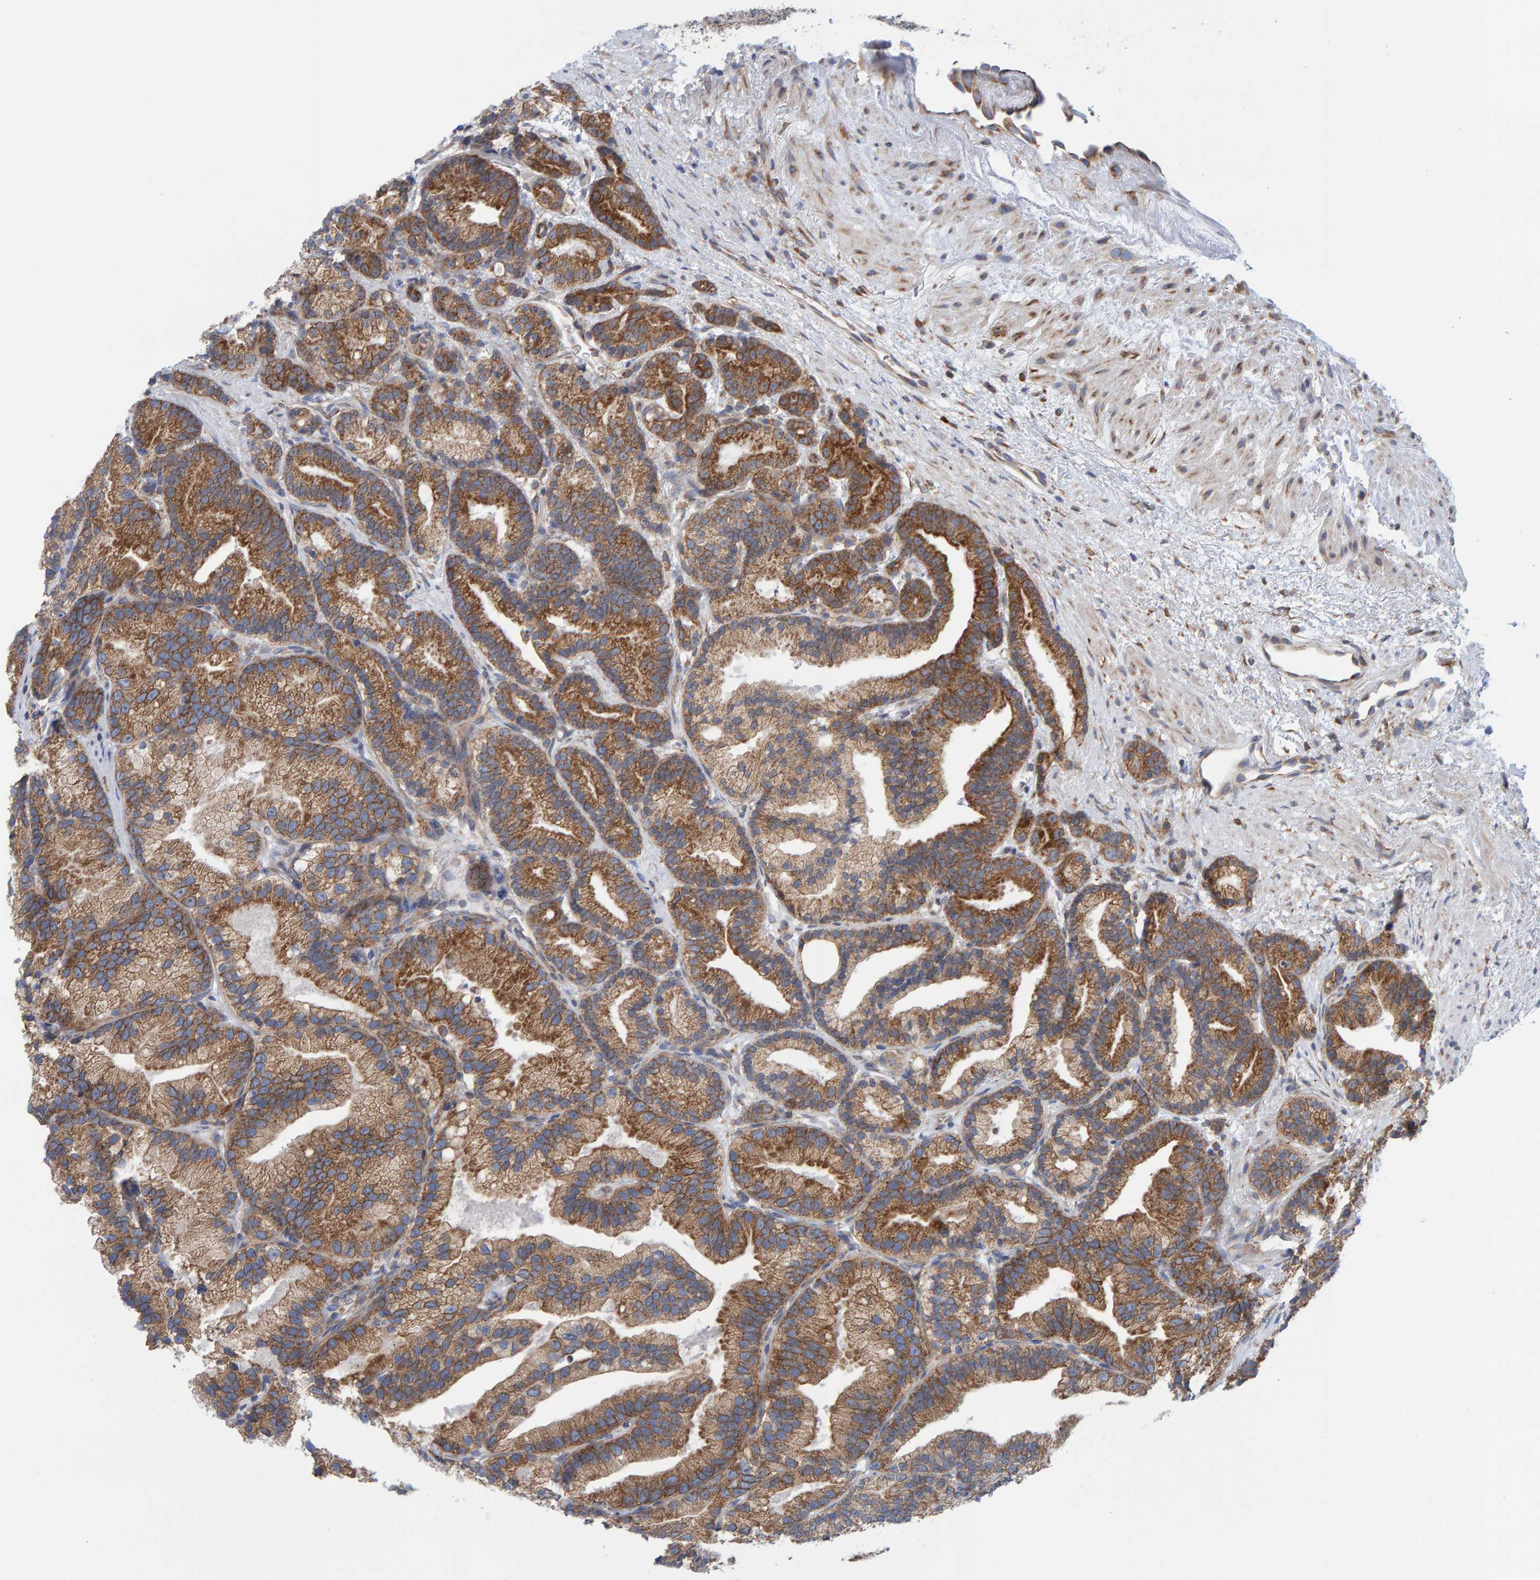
{"staining": {"intensity": "moderate", "quantity": ">75%", "location": "cytoplasmic/membranous"}, "tissue": "prostate cancer", "cell_type": "Tumor cells", "image_type": "cancer", "snomed": [{"axis": "morphology", "description": "Adenocarcinoma, Low grade"}, {"axis": "topography", "description": "Prostate"}], "caption": "A brown stain highlights moderate cytoplasmic/membranous expression of a protein in human prostate cancer tumor cells. The staining was performed using DAB, with brown indicating positive protein expression. Nuclei are stained blue with hematoxylin.", "gene": "CDK5RAP3", "patient": {"sex": "male", "age": 89}}